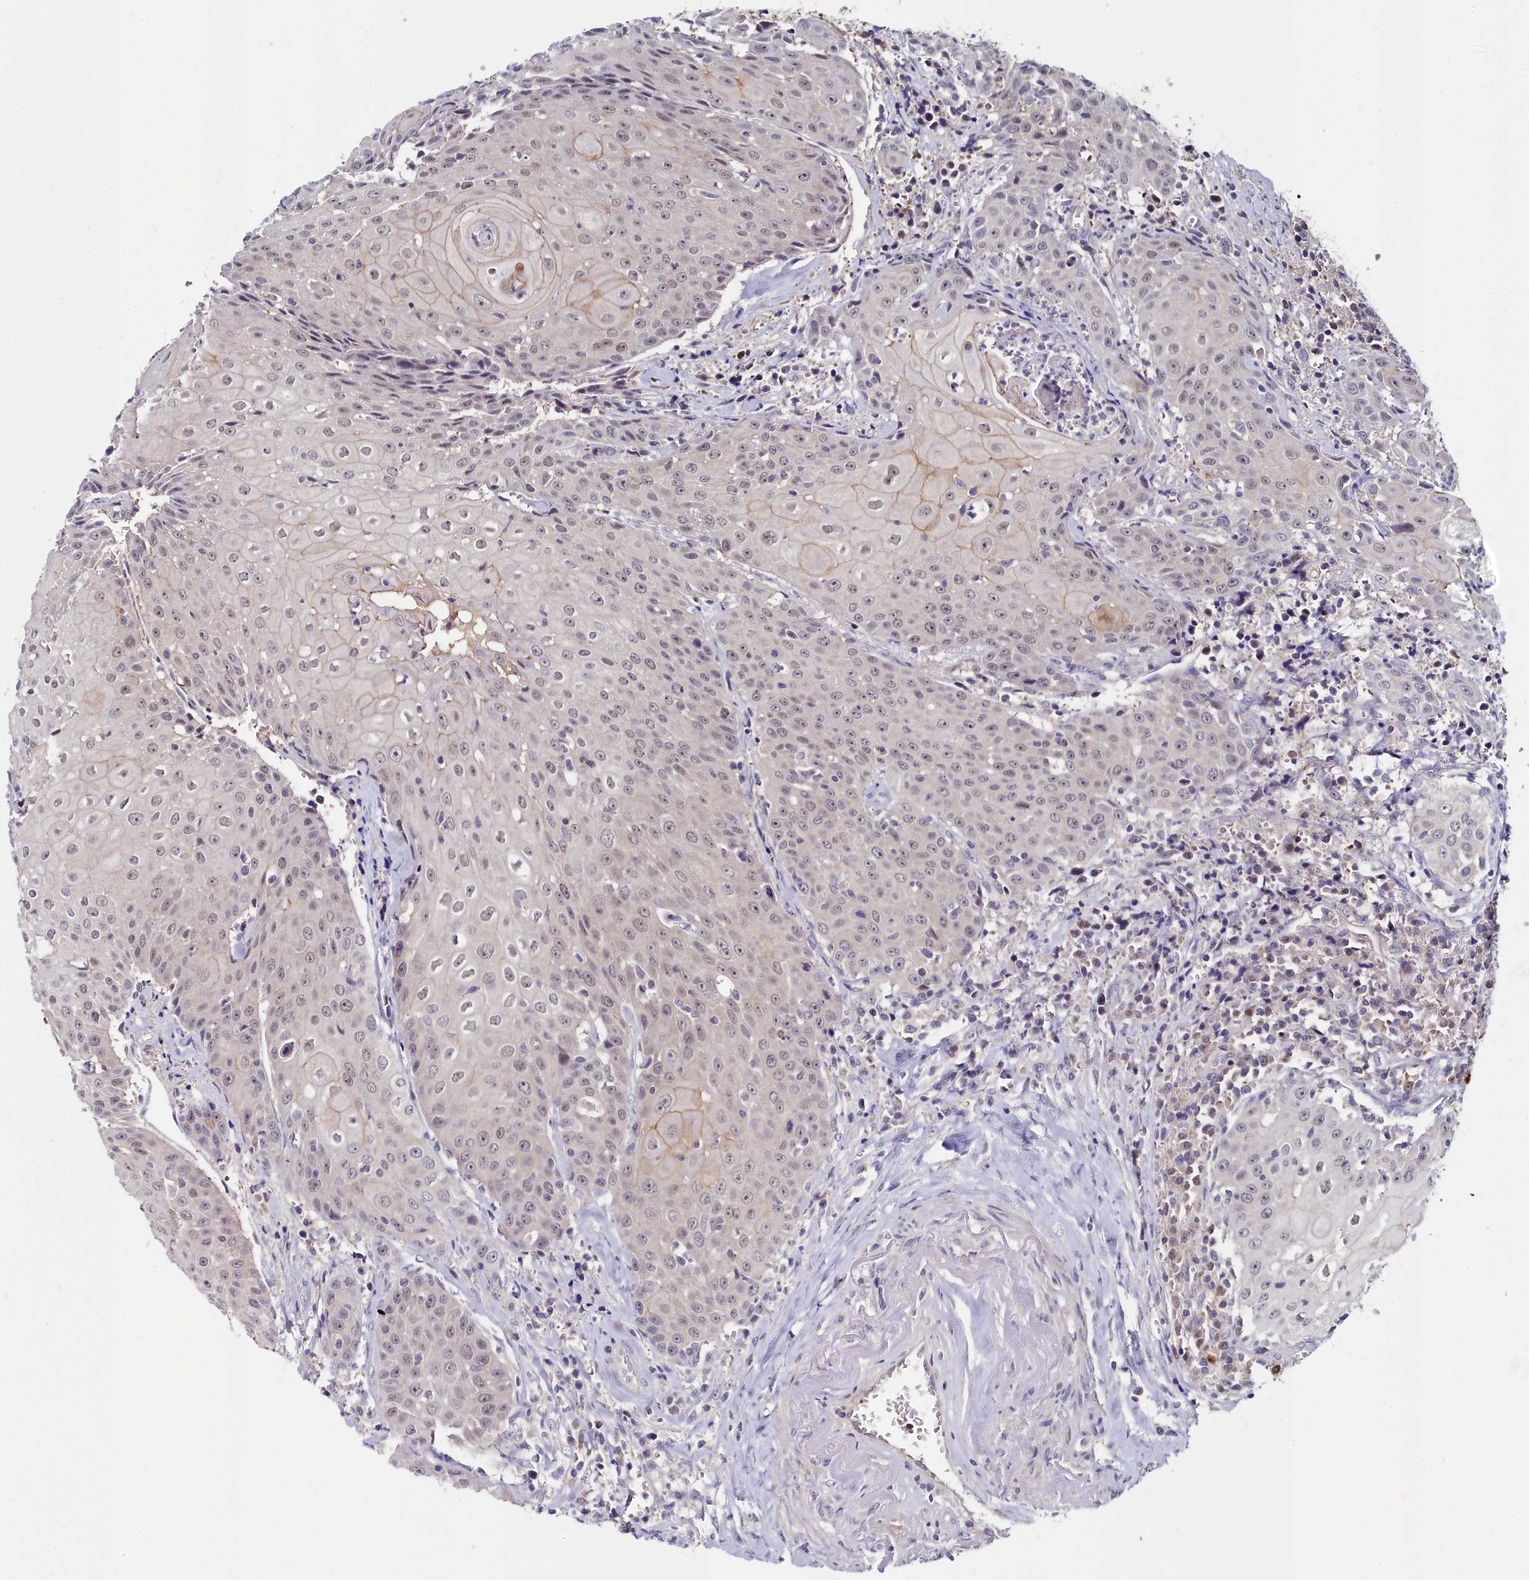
{"staining": {"intensity": "weak", "quantity": "25%-75%", "location": "cytoplasmic/membranous,nuclear"}, "tissue": "head and neck cancer", "cell_type": "Tumor cells", "image_type": "cancer", "snomed": [{"axis": "morphology", "description": "Squamous cell carcinoma, NOS"}, {"axis": "topography", "description": "Oral tissue"}, {"axis": "topography", "description": "Head-Neck"}], "caption": "Immunohistochemistry (IHC) (DAB (3,3'-diaminobenzidine)) staining of squamous cell carcinoma (head and neck) exhibits weak cytoplasmic/membranous and nuclear protein expression in about 25%-75% of tumor cells.", "gene": "KCTD18", "patient": {"sex": "female", "age": 82}}